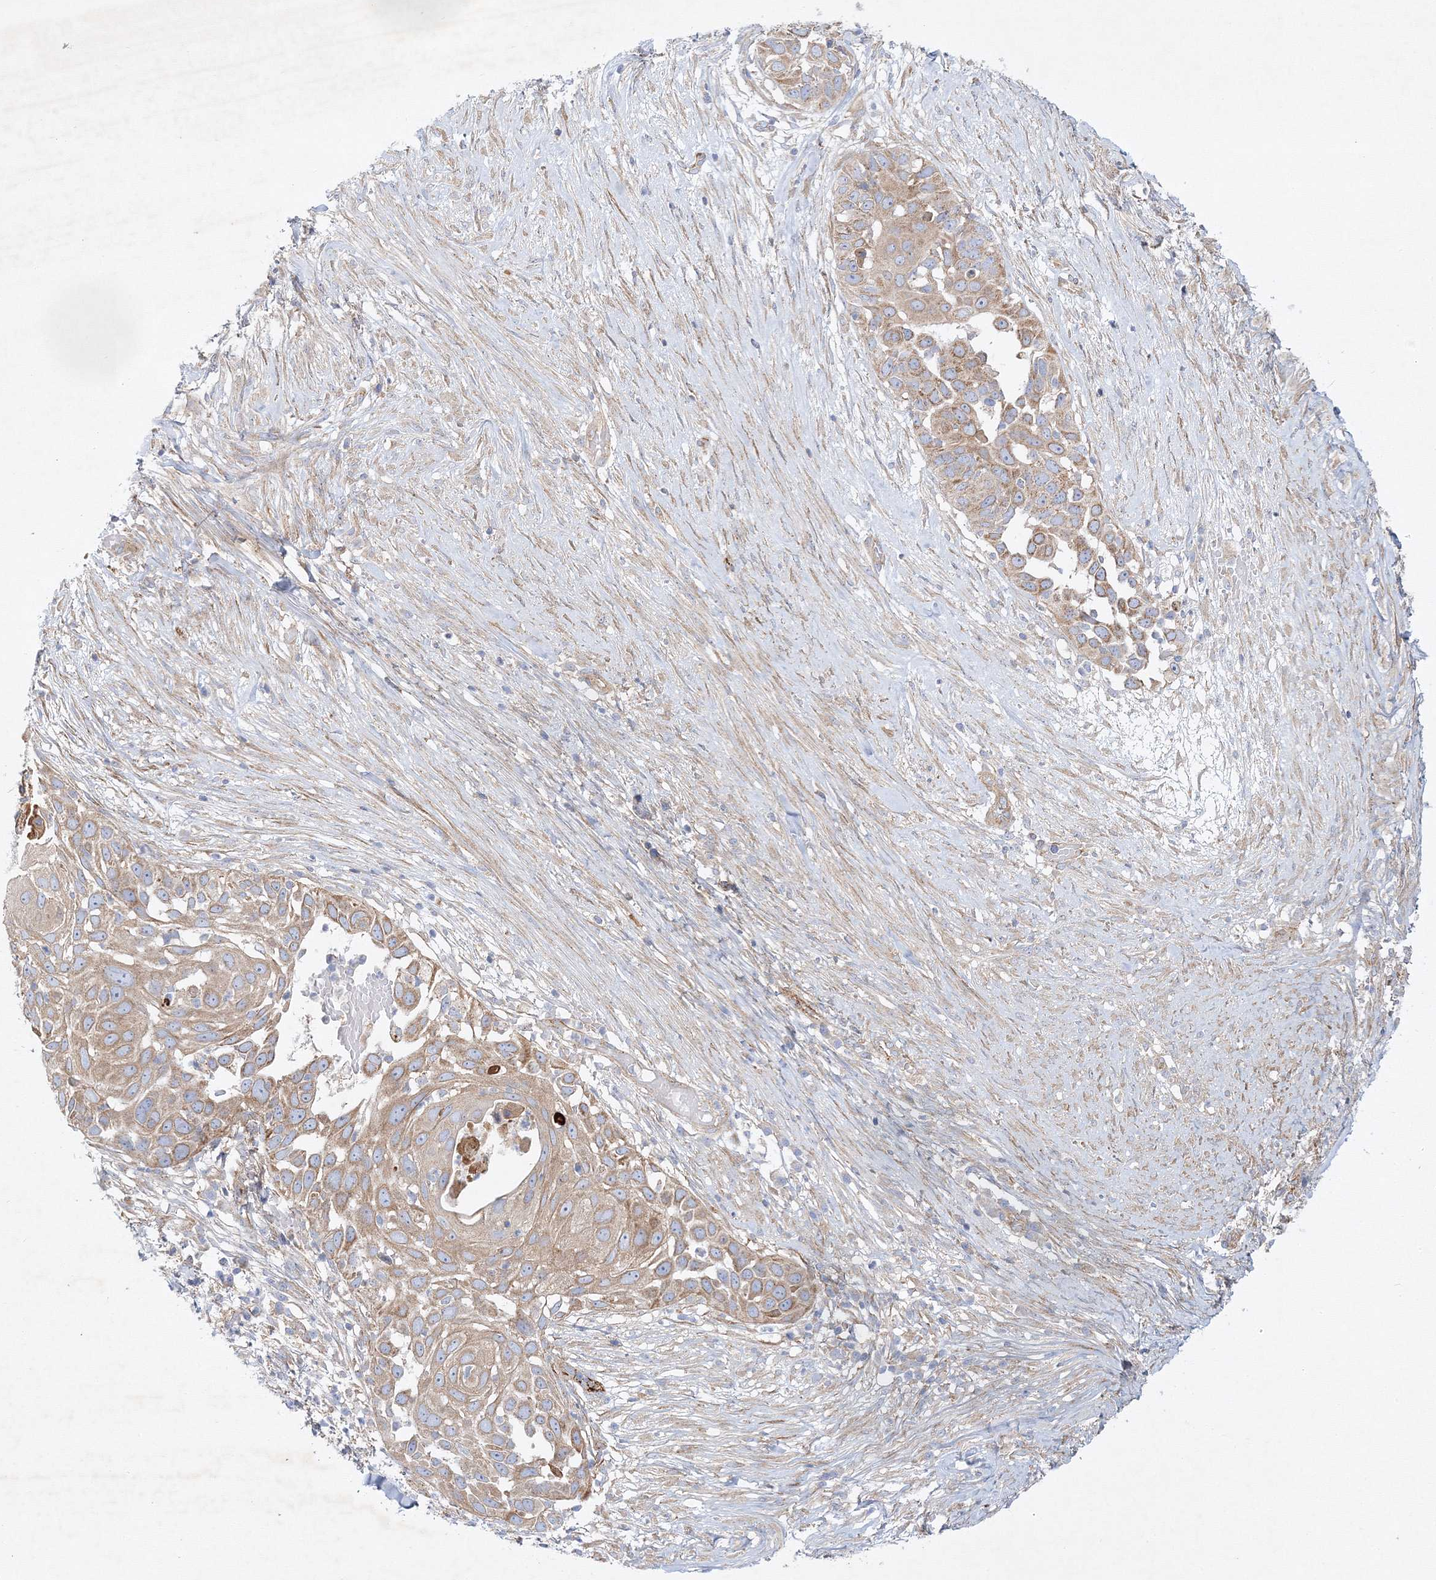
{"staining": {"intensity": "weak", "quantity": ">75%", "location": "cytoplasmic/membranous"}, "tissue": "skin cancer", "cell_type": "Tumor cells", "image_type": "cancer", "snomed": [{"axis": "morphology", "description": "Squamous cell carcinoma, NOS"}, {"axis": "topography", "description": "Skin"}], "caption": "The micrograph reveals a brown stain indicating the presence of a protein in the cytoplasmic/membranous of tumor cells in squamous cell carcinoma (skin).", "gene": "ZFYVE16", "patient": {"sex": "female", "age": 44}}